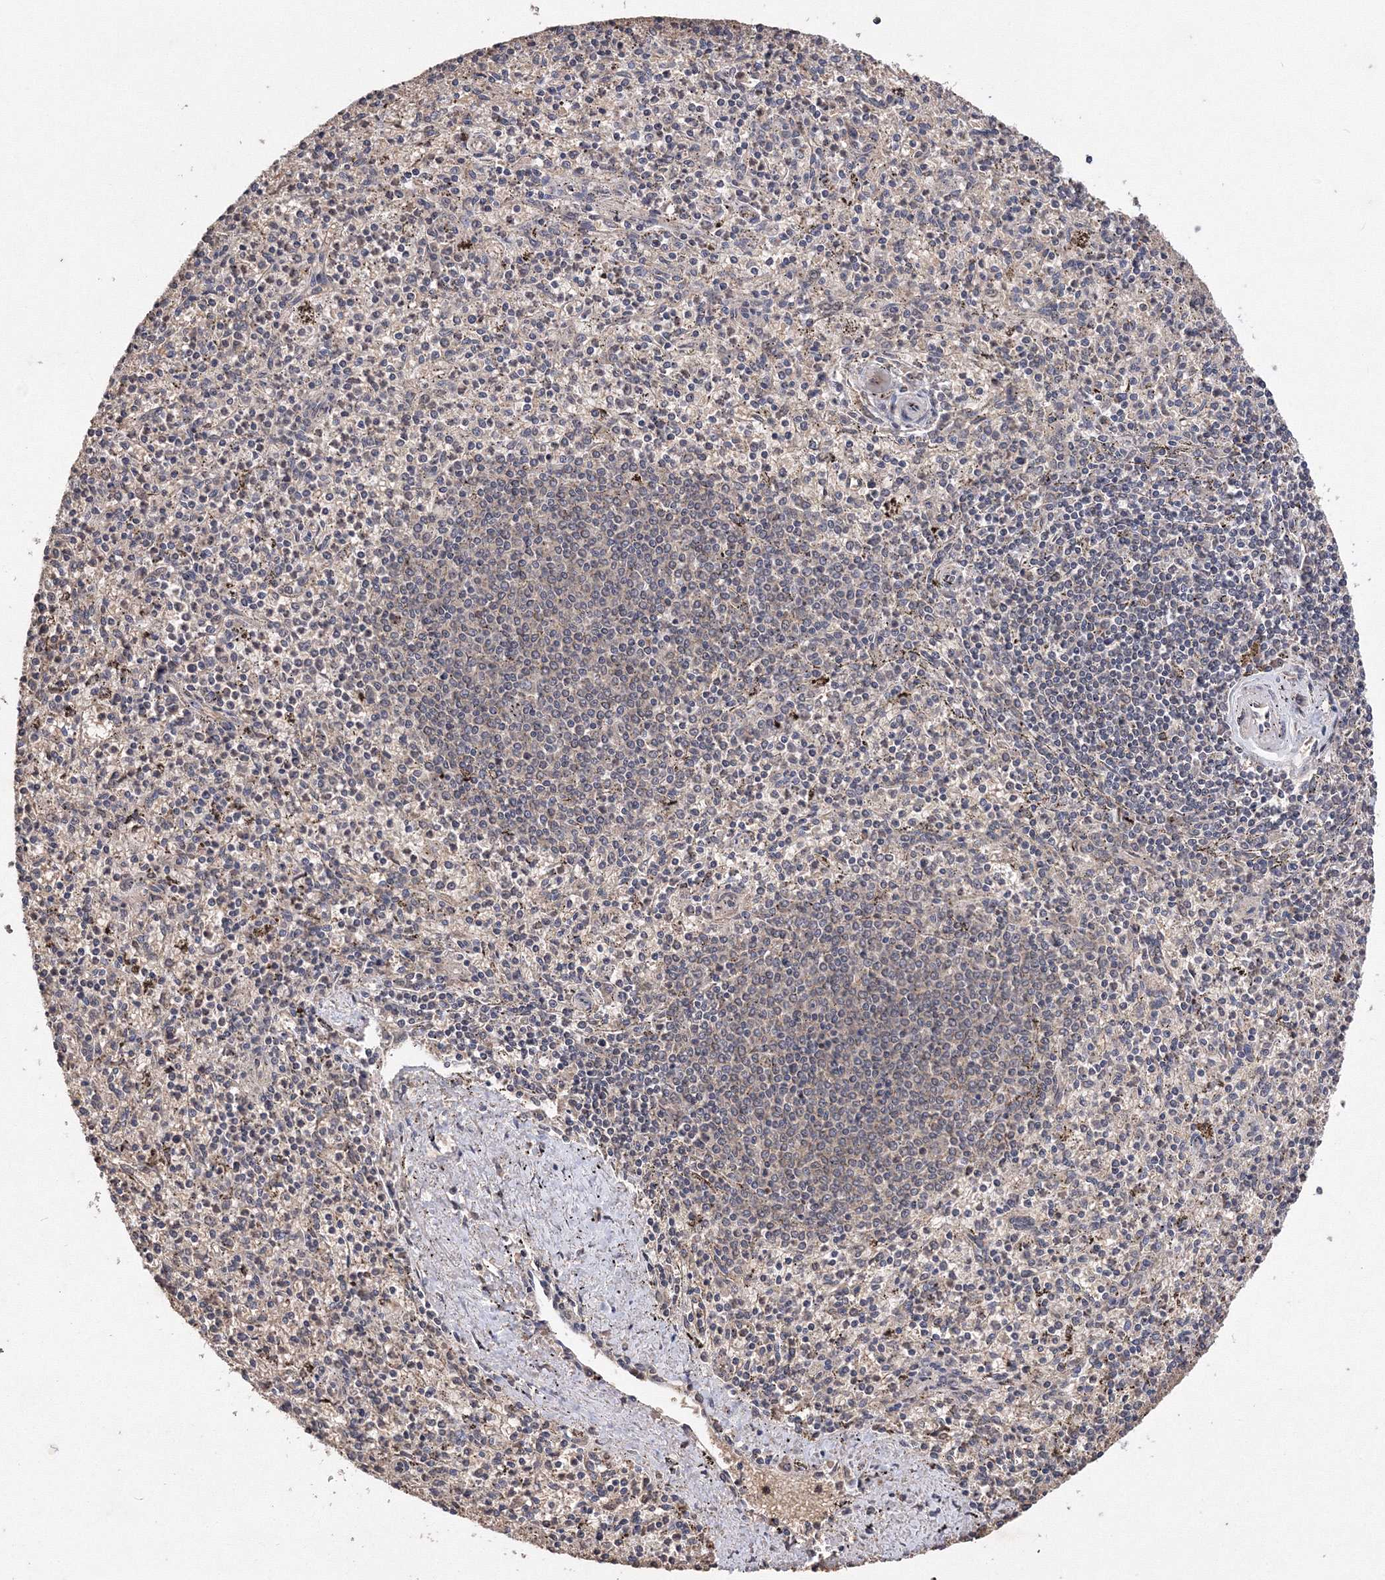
{"staining": {"intensity": "weak", "quantity": "25%-75%", "location": "cytoplasmic/membranous,nuclear"}, "tissue": "spleen", "cell_type": "Cells in red pulp", "image_type": "normal", "snomed": [{"axis": "morphology", "description": "Normal tissue, NOS"}, {"axis": "topography", "description": "Spleen"}], "caption": "Brown immunohistochemical staining in unremarkable human spleen exhibits weak cytoplasmic/membranous,nuclear positivity in approximately 25%-75% of cells in red pulp.", "gene": "GPN1", "patient": {"sex": "male", "age": 72}}